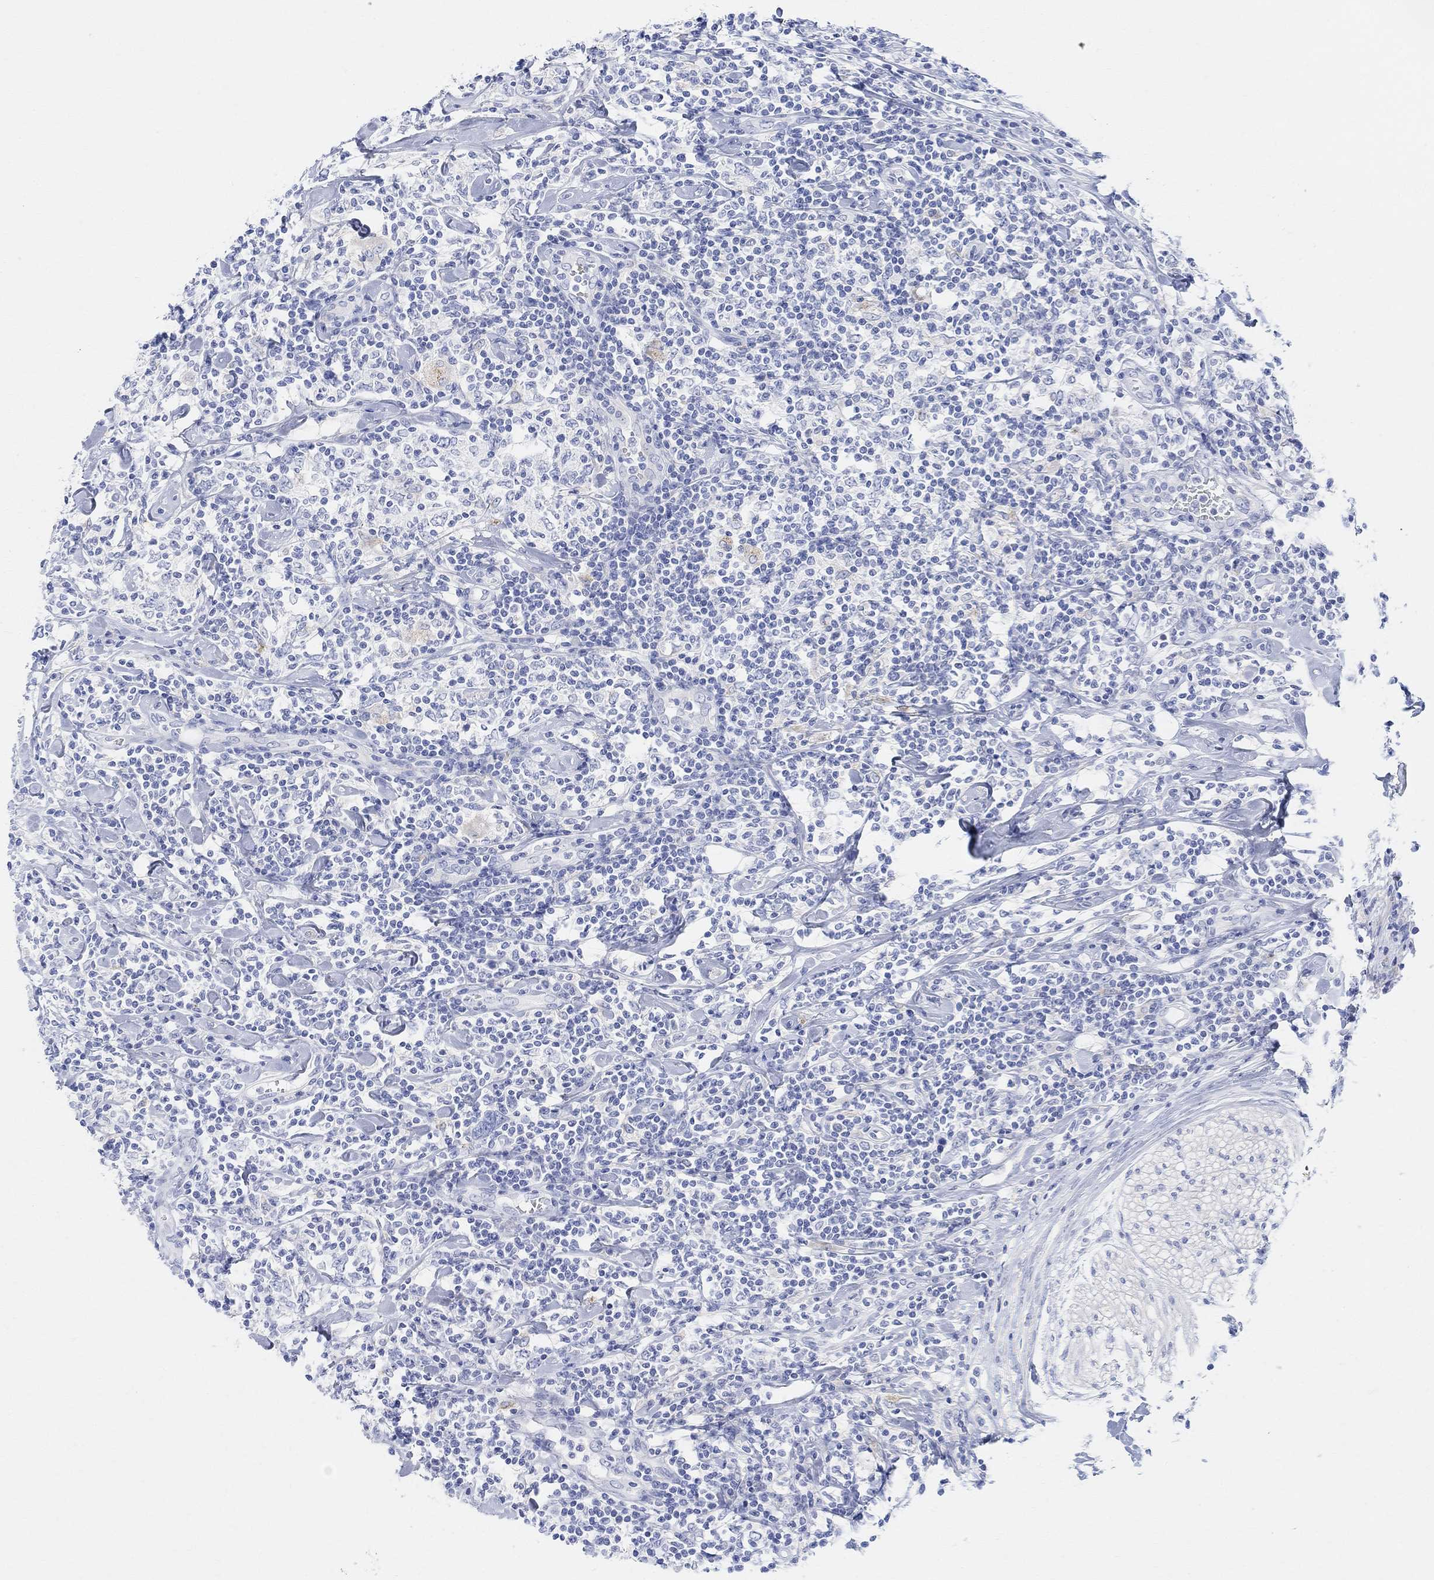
{"staining": {"intensity": "negative", "quantity": "none", "location": "none"}, "tissue": "lymphoma", "cell_type": "Tumor cells", "image_type": "cancer", "snomed": [{"axis": "morphology", "description": "Malignant lymphoma, non-Hodgkin's type, High grade"}, {"axis": "topography", "description": "Lymph node"}], "caption": "The photomicrograph reveals no staining of tumor cells in lymphoma. Nuclei are stained in blue.", "gene": "RETNLB", "patient": {"sex": "female", "age": 84}}